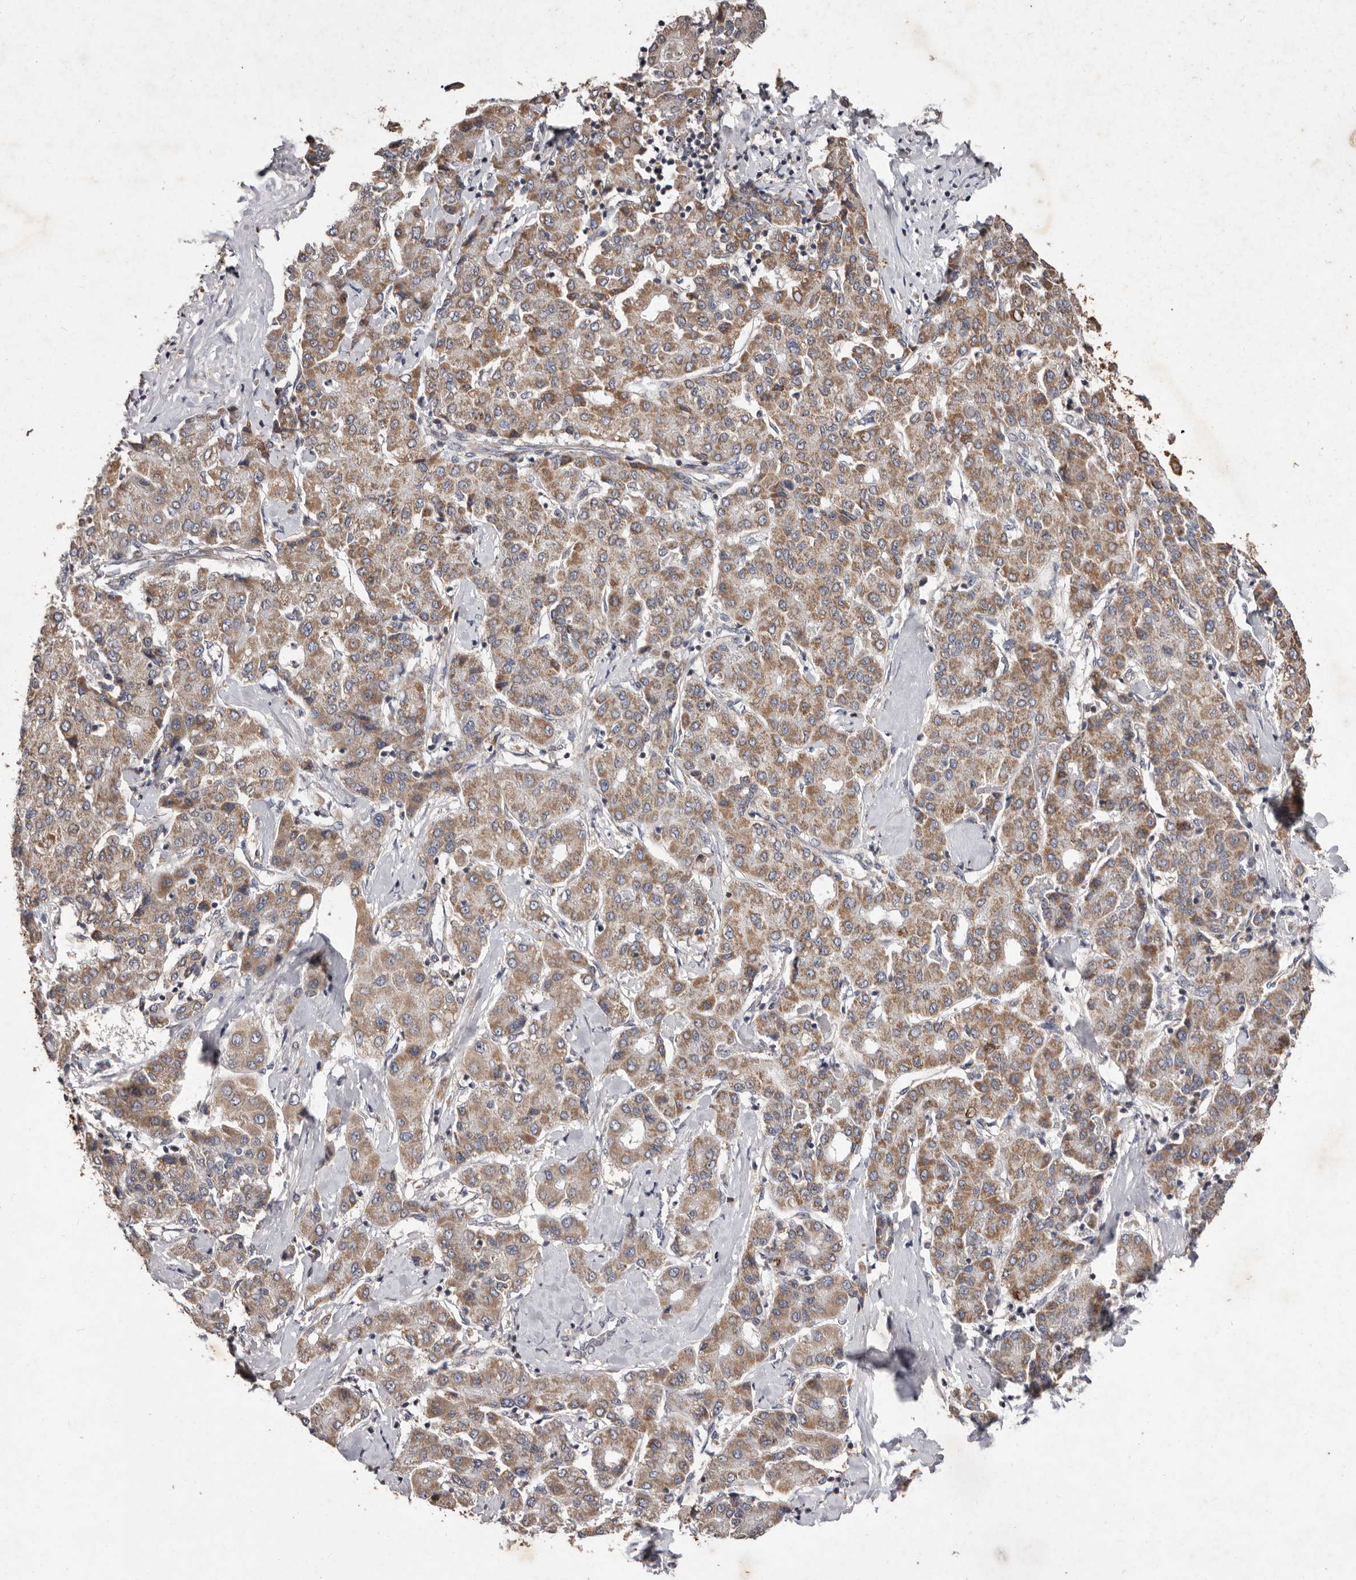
{"staining": {"intensity": "moderate", "quantity": ">75%", "location": "cytoplasmic/membranous"}, "tissue": "liver cancer", "cell_type": "Tumor cells", "image_type": "cancer", "snomed": [{"axis": "morphology", "description": "Carcinoma, Hepatocellular, NOS"}, {"axis": "topography", "description": "Liver"}], "caption": "The histopathology image shows staining of liver cancer, revealing moderate cytoplasmic/membranous protein positivity (brown color) within tumor cells.", "gene": "CXCL14", "patient": {"sex": "male", "age": 65}}